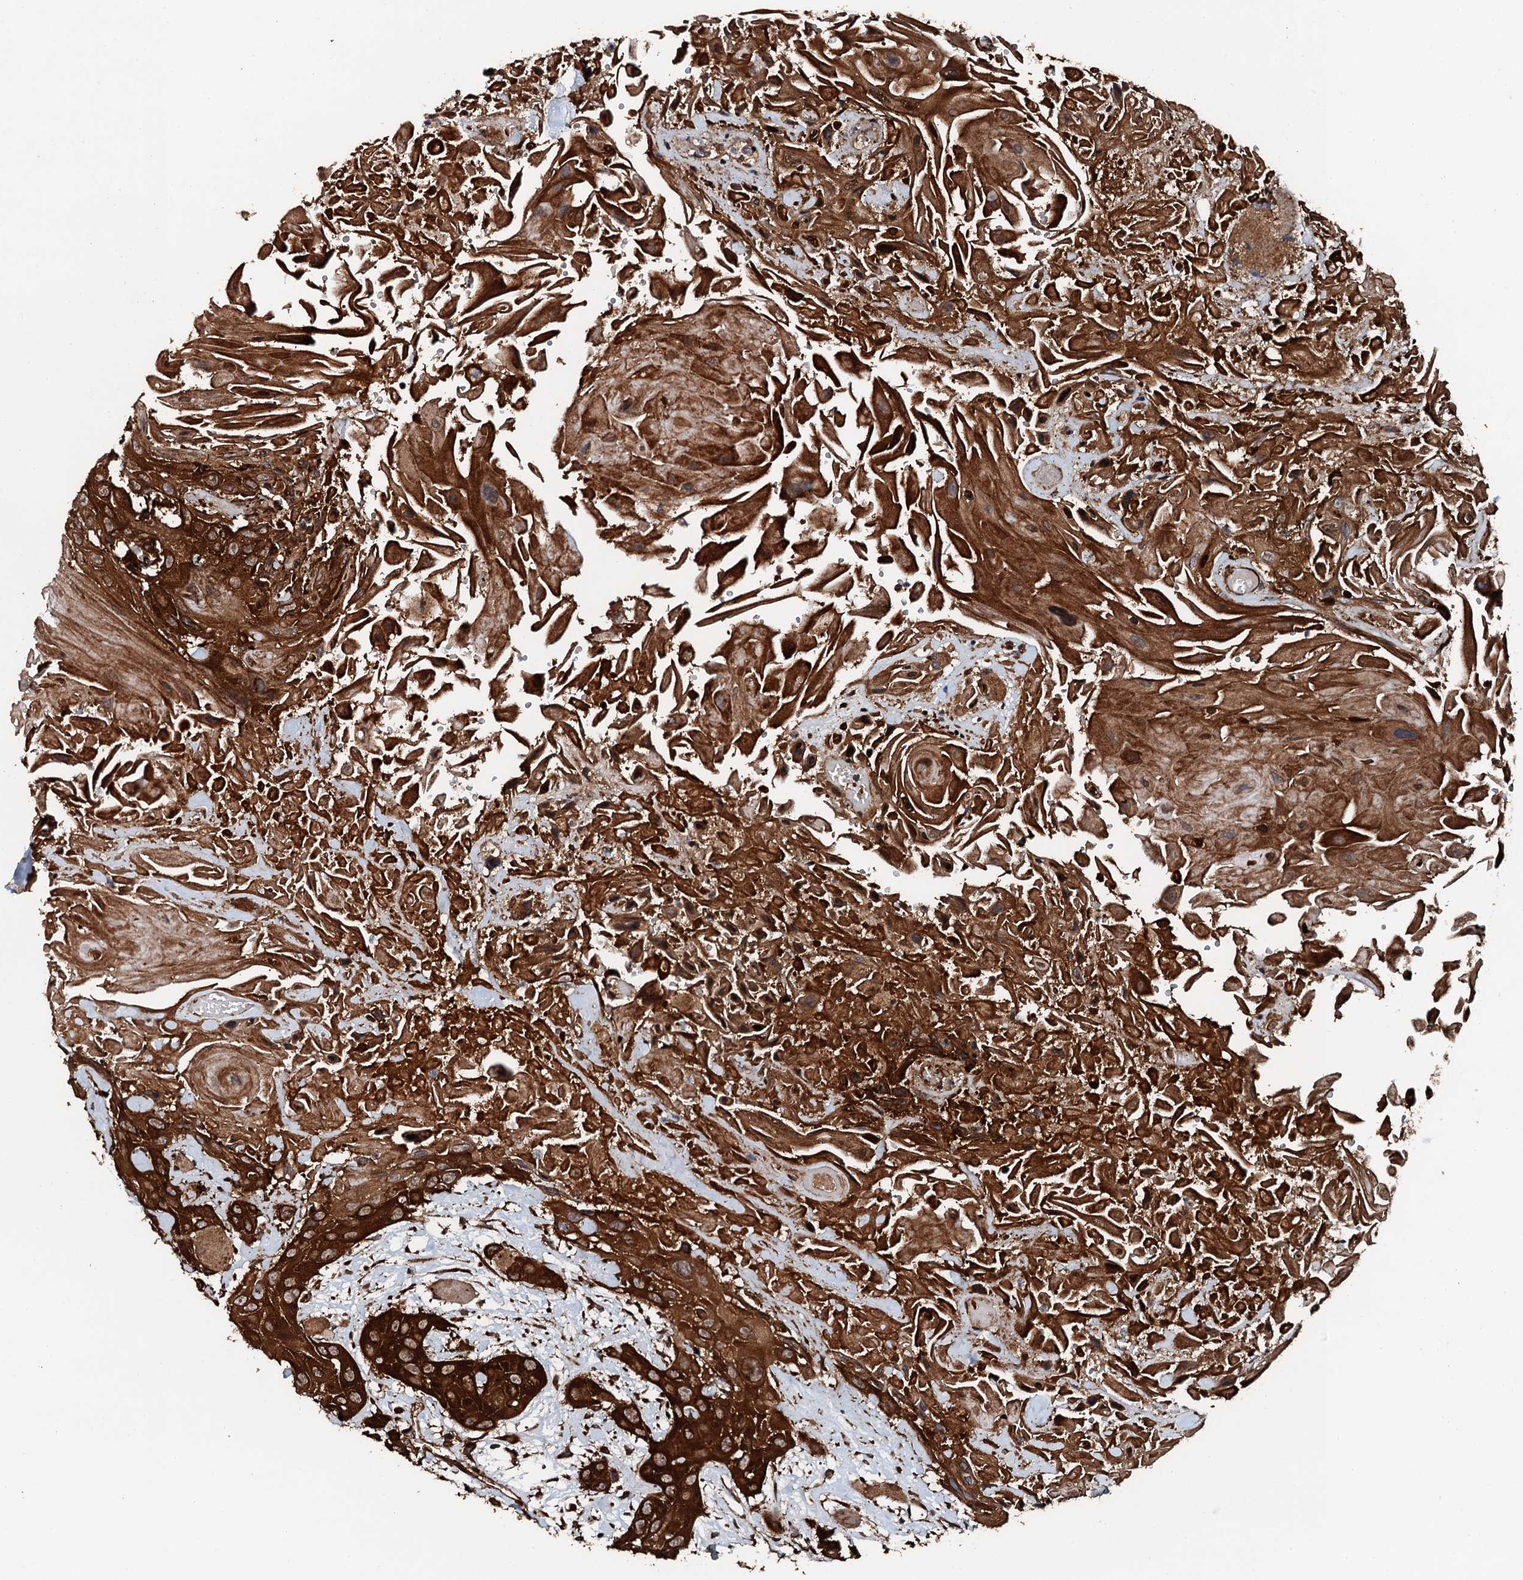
{"staining": {"intensity": "strong", "quantity": ">75%", "location": "cytoplasmic/membranous"}, "tissue": "head and neck cancer", "cell_type": "Tumor cells", "image_type": "cancer", "snomed": [{"axis": "morphology", "description": "Squamous cell carcinoma, NOS"}, {"axis": "topography", "description": "Head-Neck"}], "caption": "Strong cytoplasmic/membranous protein positivity is seen in about >75% of tumor cells in head and neck squamous cell carcinoma.", "gene": "FLYWCH1", "patient": {"sex": "male", "age": 81}}